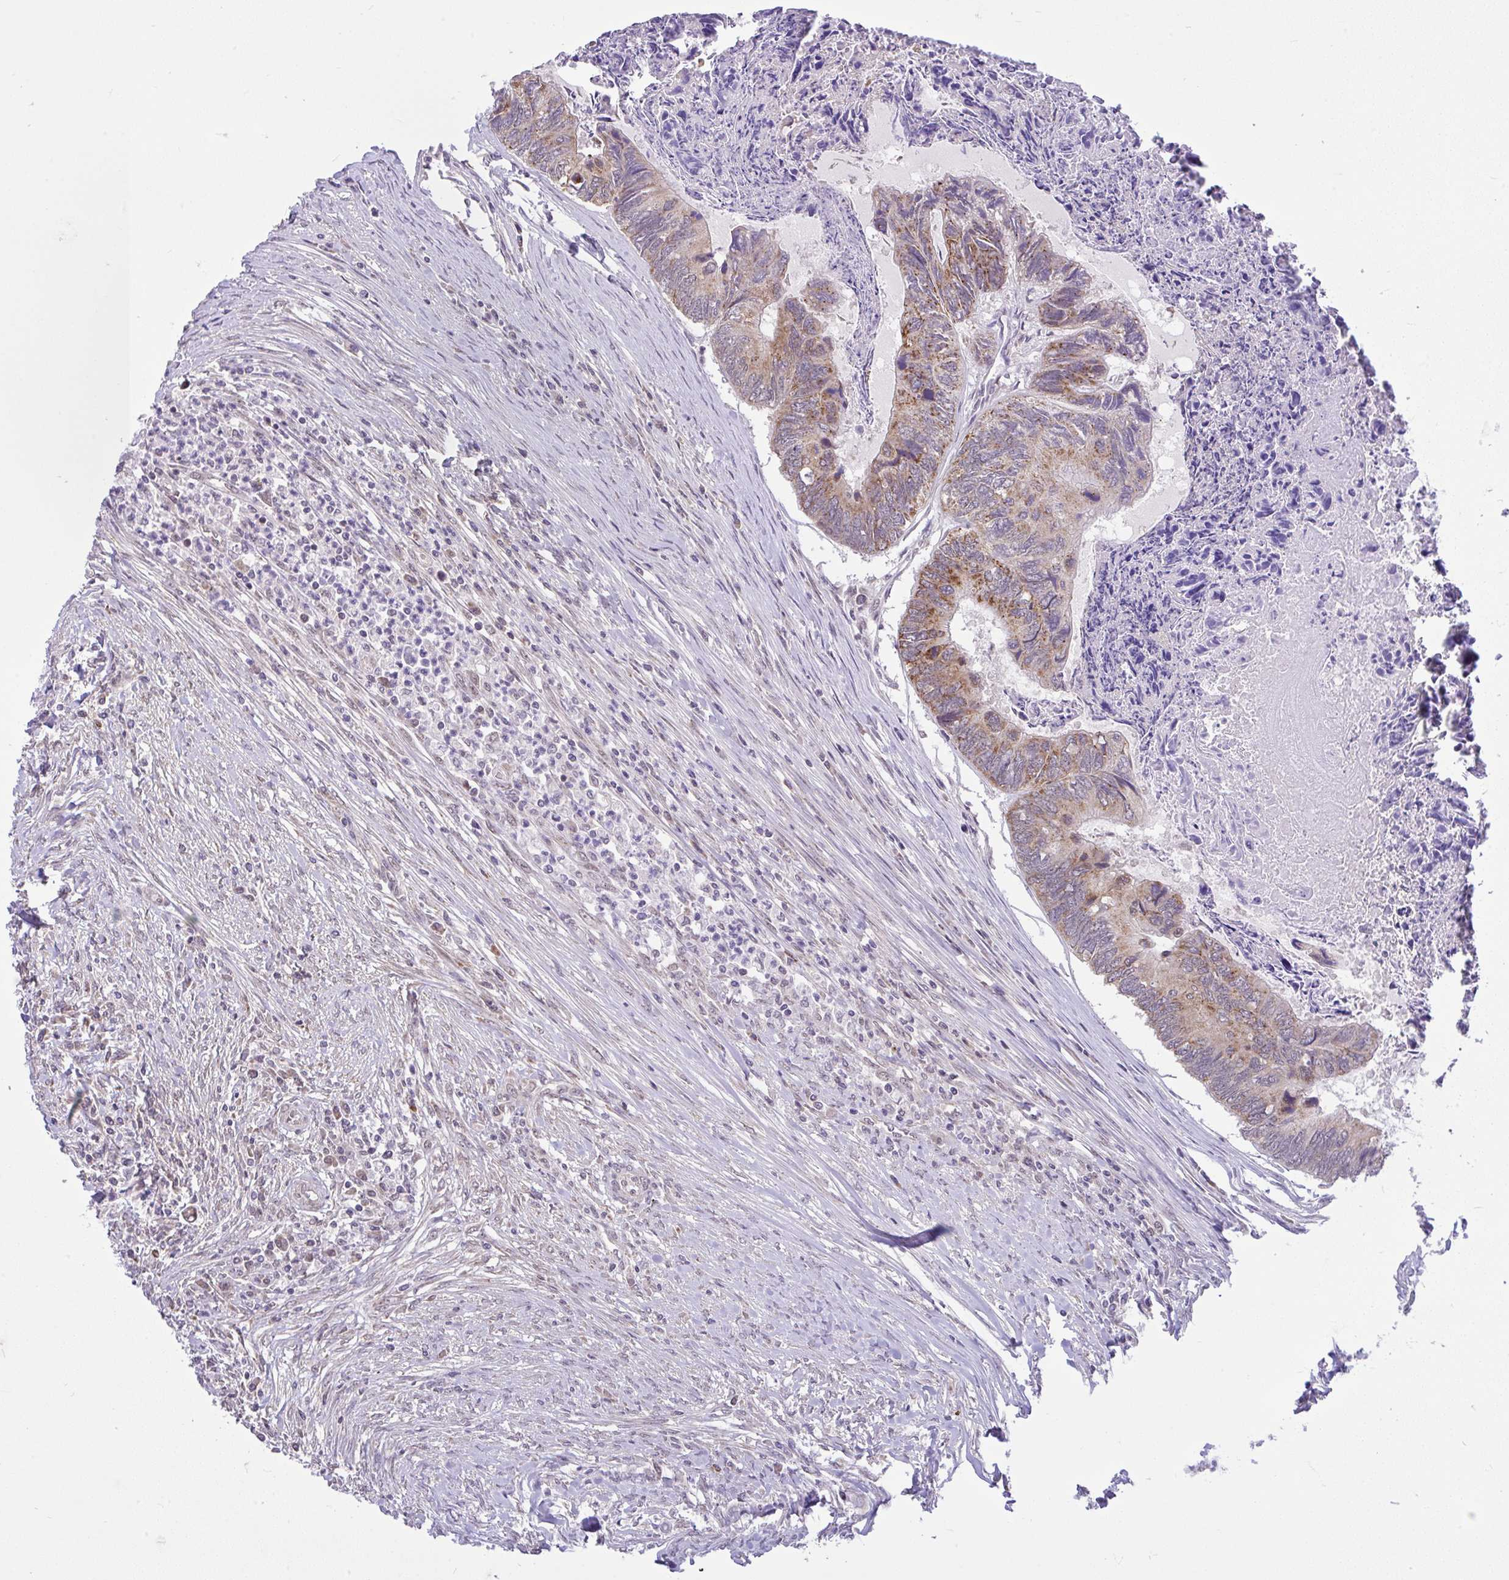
{"staining": {"intensity": "moderate", "quantity": "<25%", "location": "cytoplasmic/membranous"}, "tissue": "colorectal cancer", "cell_type": "Tumor cells", "image_type": "cancer", "snomed": [{"axis": "morphology", "description": "Adenocarcinoma, NOS"}, {"axis": "topography", "description": "Colon"}], "caption": "Adenocarcinoma (colorectal) stained with IHC displays moderate cytoplasmic/membranous positivity in about <25% of tumor cells.", "gene": "PYCR2", "patient": {"sex": "female", "age": 67}}